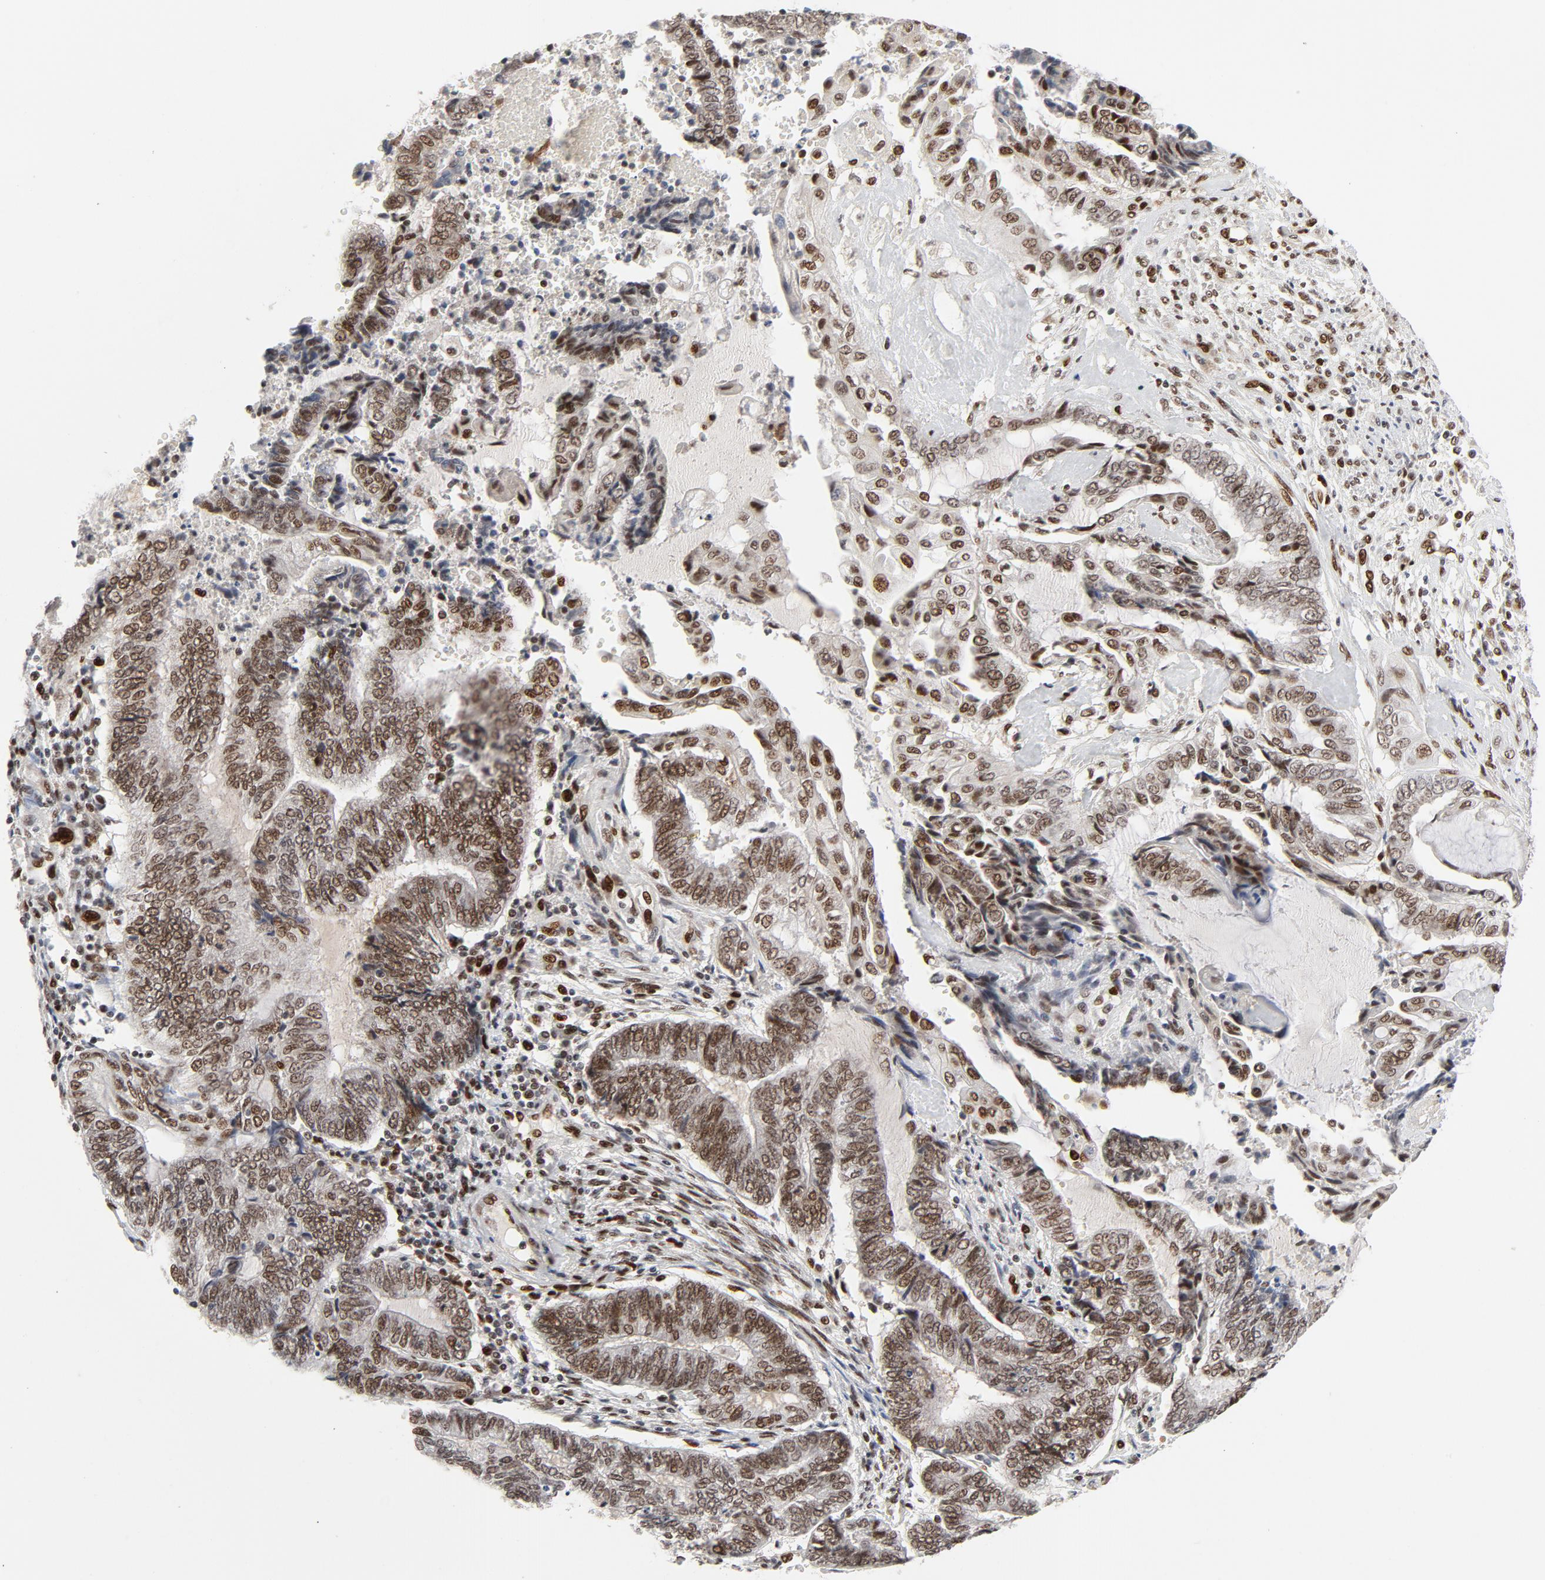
{"staining": {"intensity": "moderate", "quantity": ">75%", "location": "nuclear"}, "tissue": "endometrial cancer", "cell_type": "Tumor cells", "image_type": "cancer", "snomed": [{"axis": "morphology", "description": "Adenocarcinoma, NOS"}, {"axis": "topography", "description": "Uterus"}, {"axis": "topography", "description": "Endometrium"}], "caption": "Immunohistochemistry (IHC) micrograph of human endometrial cancer stained for a protein (brown), which demonstrates medium levels of moderate nuclear expression in approximately >75% of tumor cells.", "gene": "MEF2A", "patient": {"sex": "female", "age": 70}}